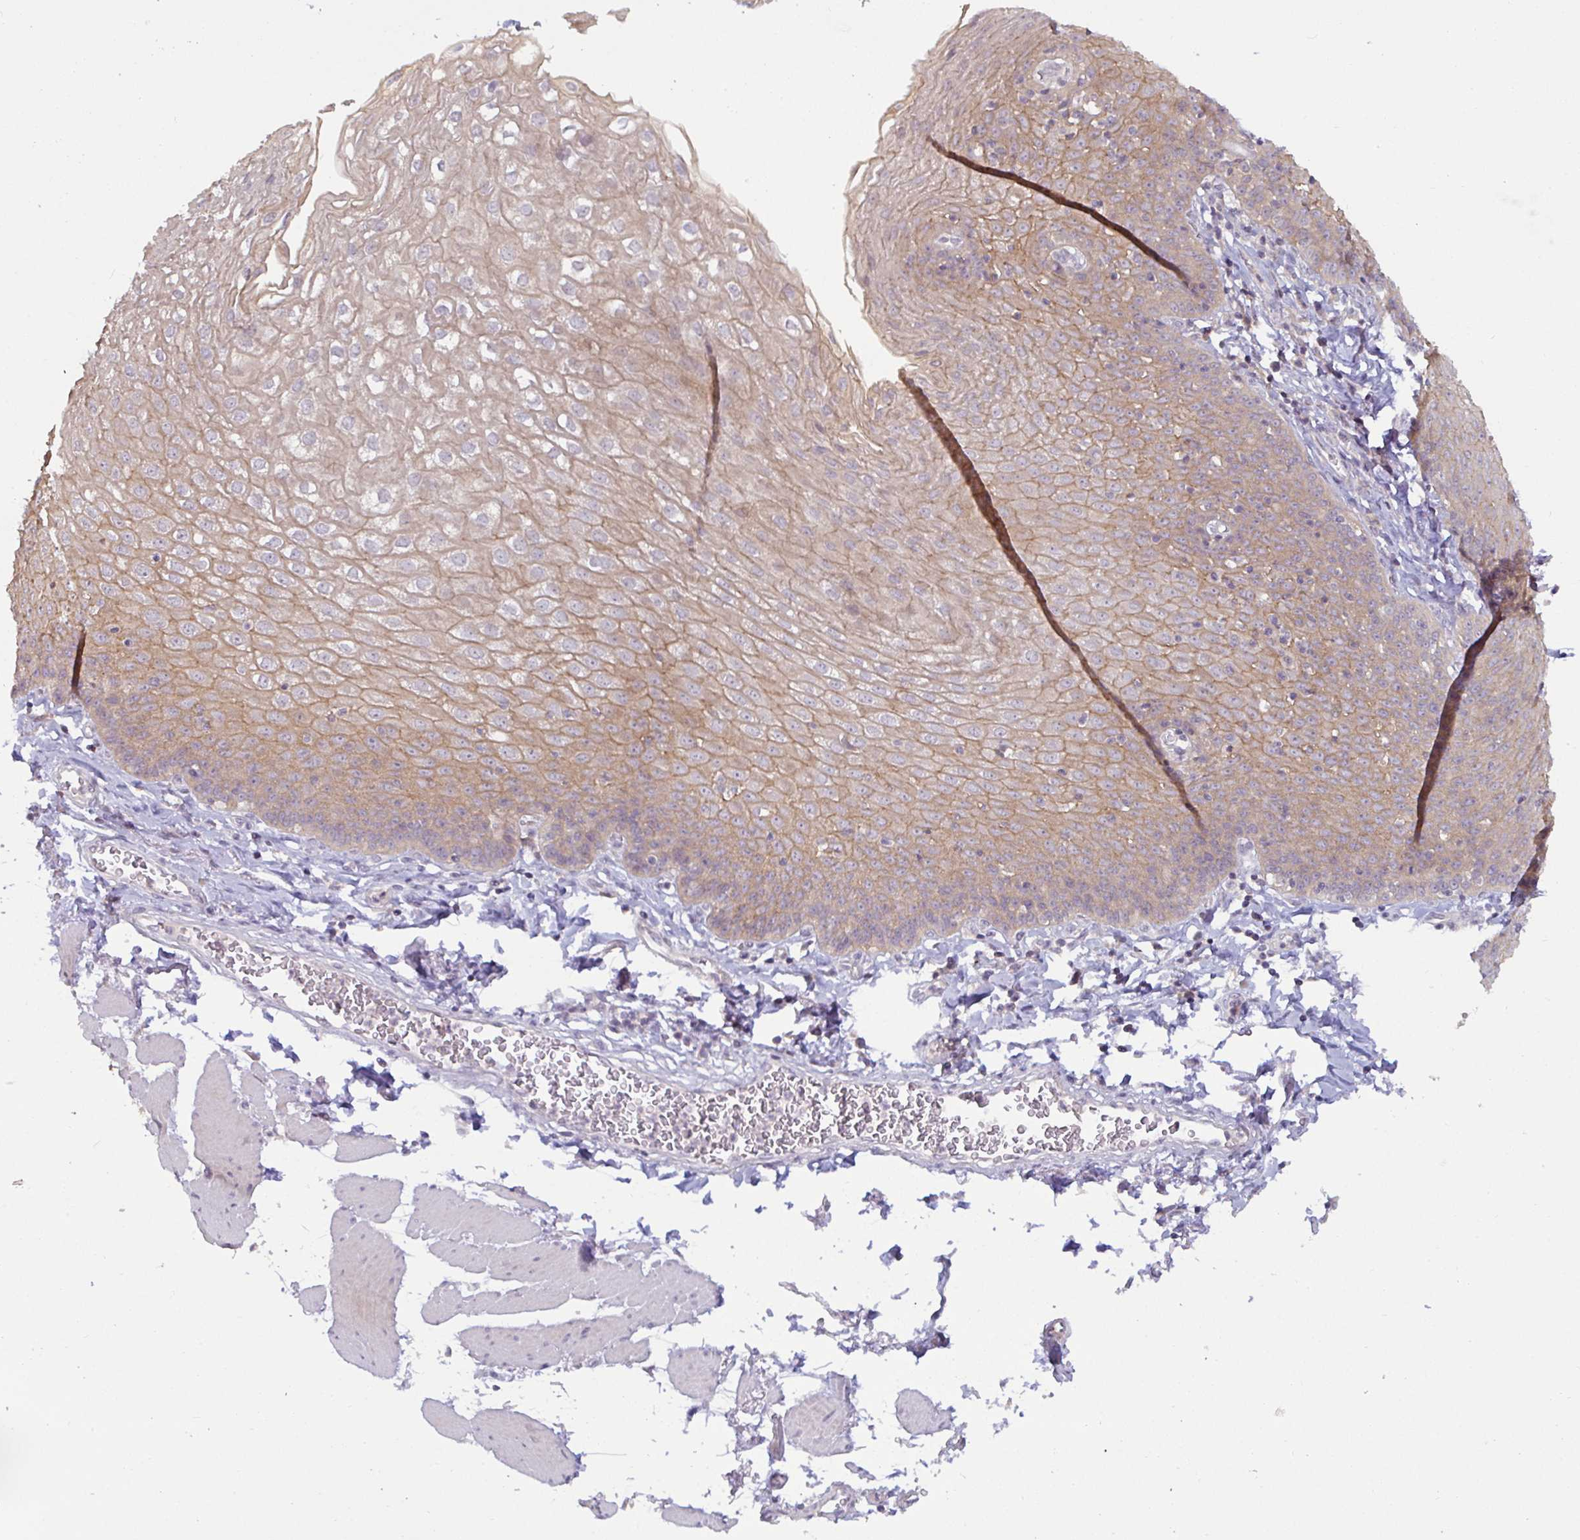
{"staining": {"intensity": "moderate", "quantity": ">75%", "location": "cytoplasmic/membranous"}, "tissue": "esophagus", "cell_type": "Squamous epithelial cells", "image_type": "normal", "snomed": [{"axis": "morphology", "description": "Normal tissue, NOS"}, {"axis": "topography", "description": "Esophagus"}], "caption": "Immunohistochemical staining of unremarkable human esophagus exhibits moderate cytoplasmic/membranous protein positivity in about >75% of squamous epithelial cells. (DAB IHC with brightfield microscopy, high magnification).", "gene": "GSTM1", "patient": {"sex": "female", "age": 81}}